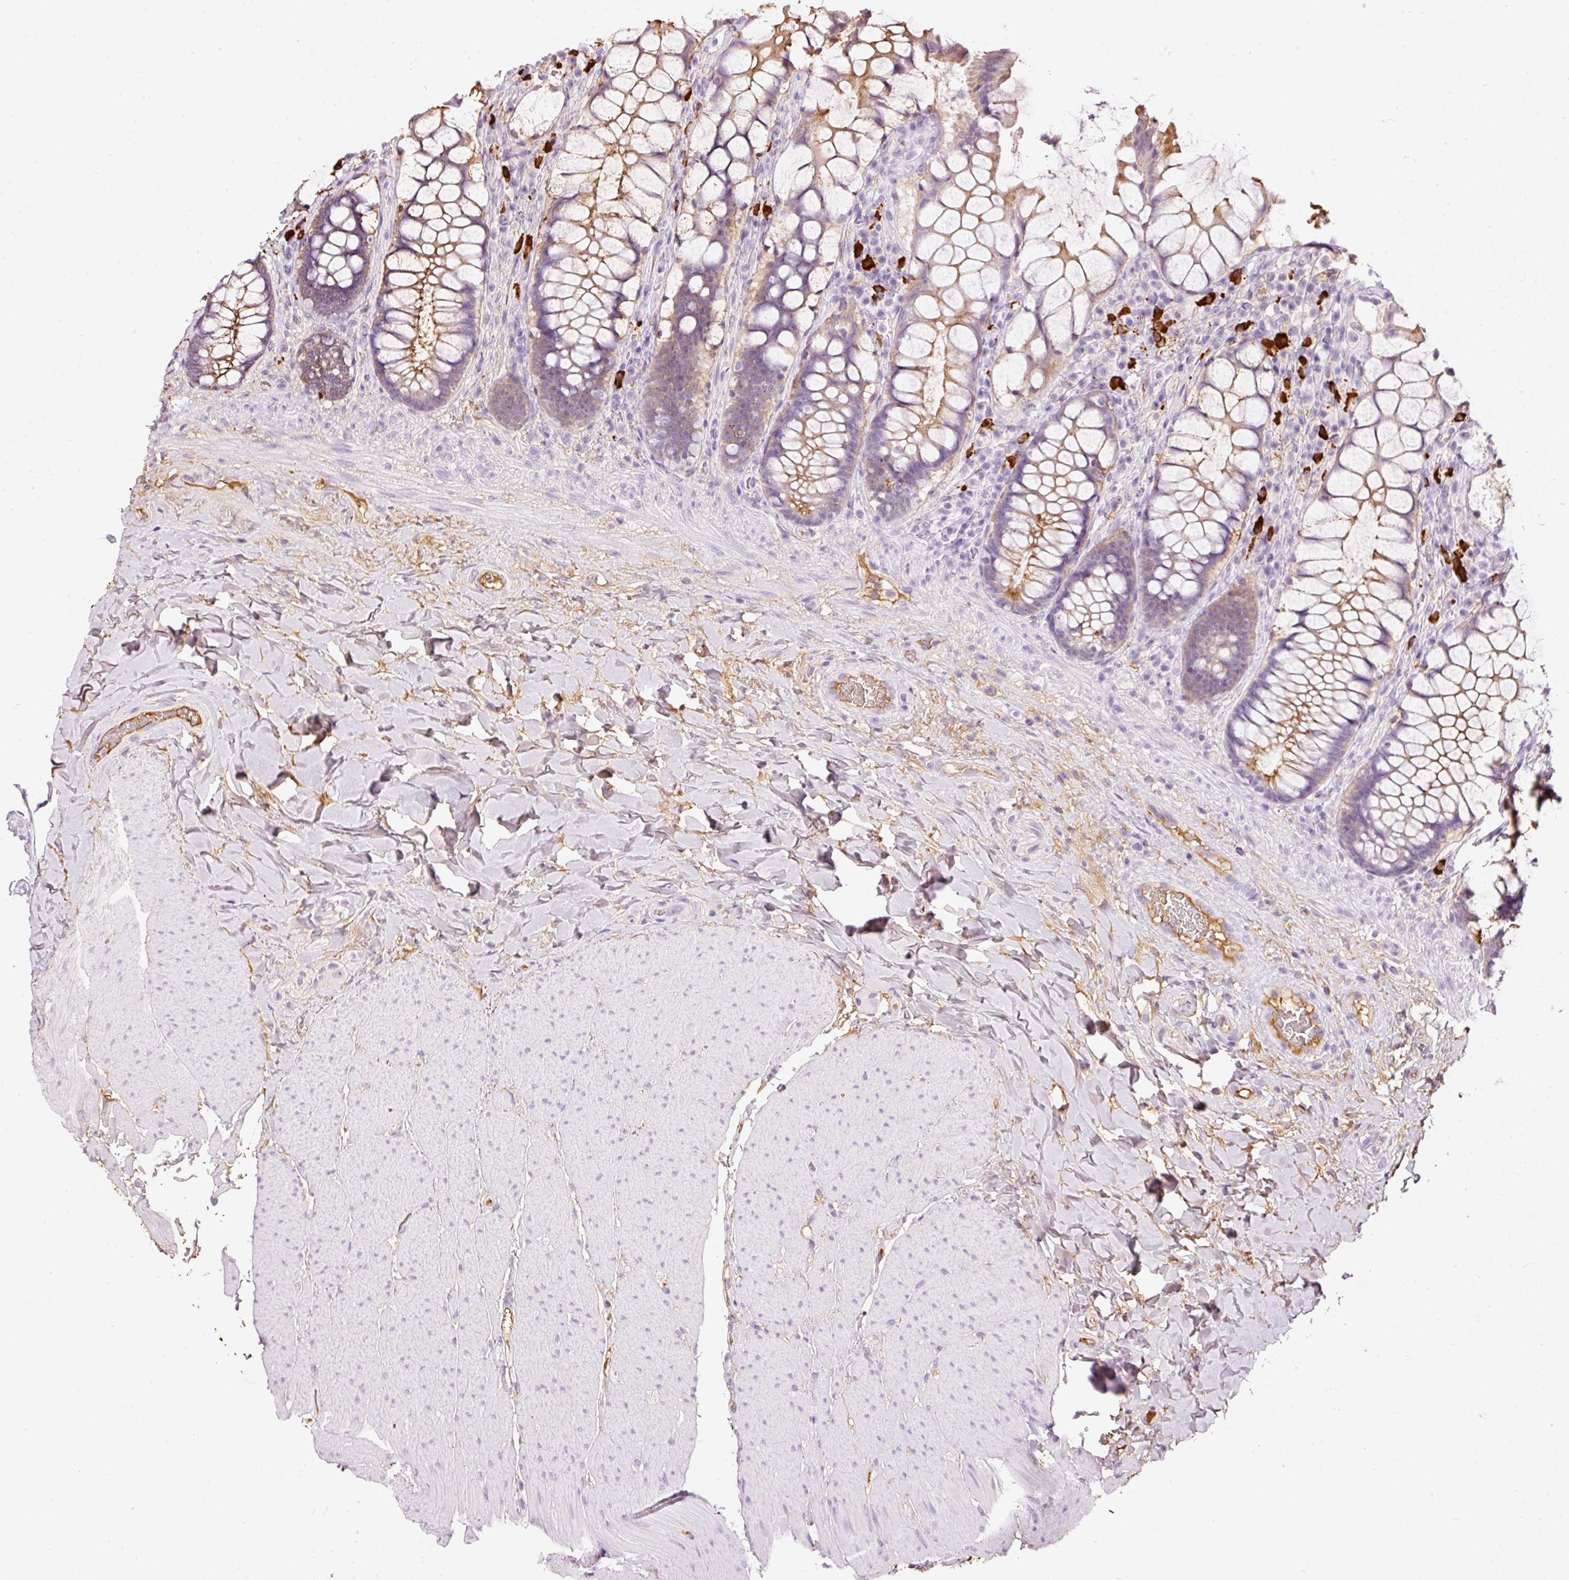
{"staining": {"intensity": "moderate", "quantity": "25%-75%", "location": "cytoplasmic/membranous"}, "tissue": "rectum", "cell_type": "Glandular cells", "image_type": "normal", "snomed": [{"axis": "morphology", "description": "Normal tissue, NOS"}, {"axis": "topography", "description": "Rectum"}], "caption": "High-magnification brightfield microscopy of unremarkable rectum stained with DAB (3,3'-diaminobenzidine) (brown) and counterstained with hematoxylin (blue). glandular cells exhibit moderate cytoplasmic/membranous staining is identified in about25%-75% of cells. (IHC, brightfield microscopy, high magnification).", "gene": "PRPF38B", "patient": {"sex": "female", "age": 58}}